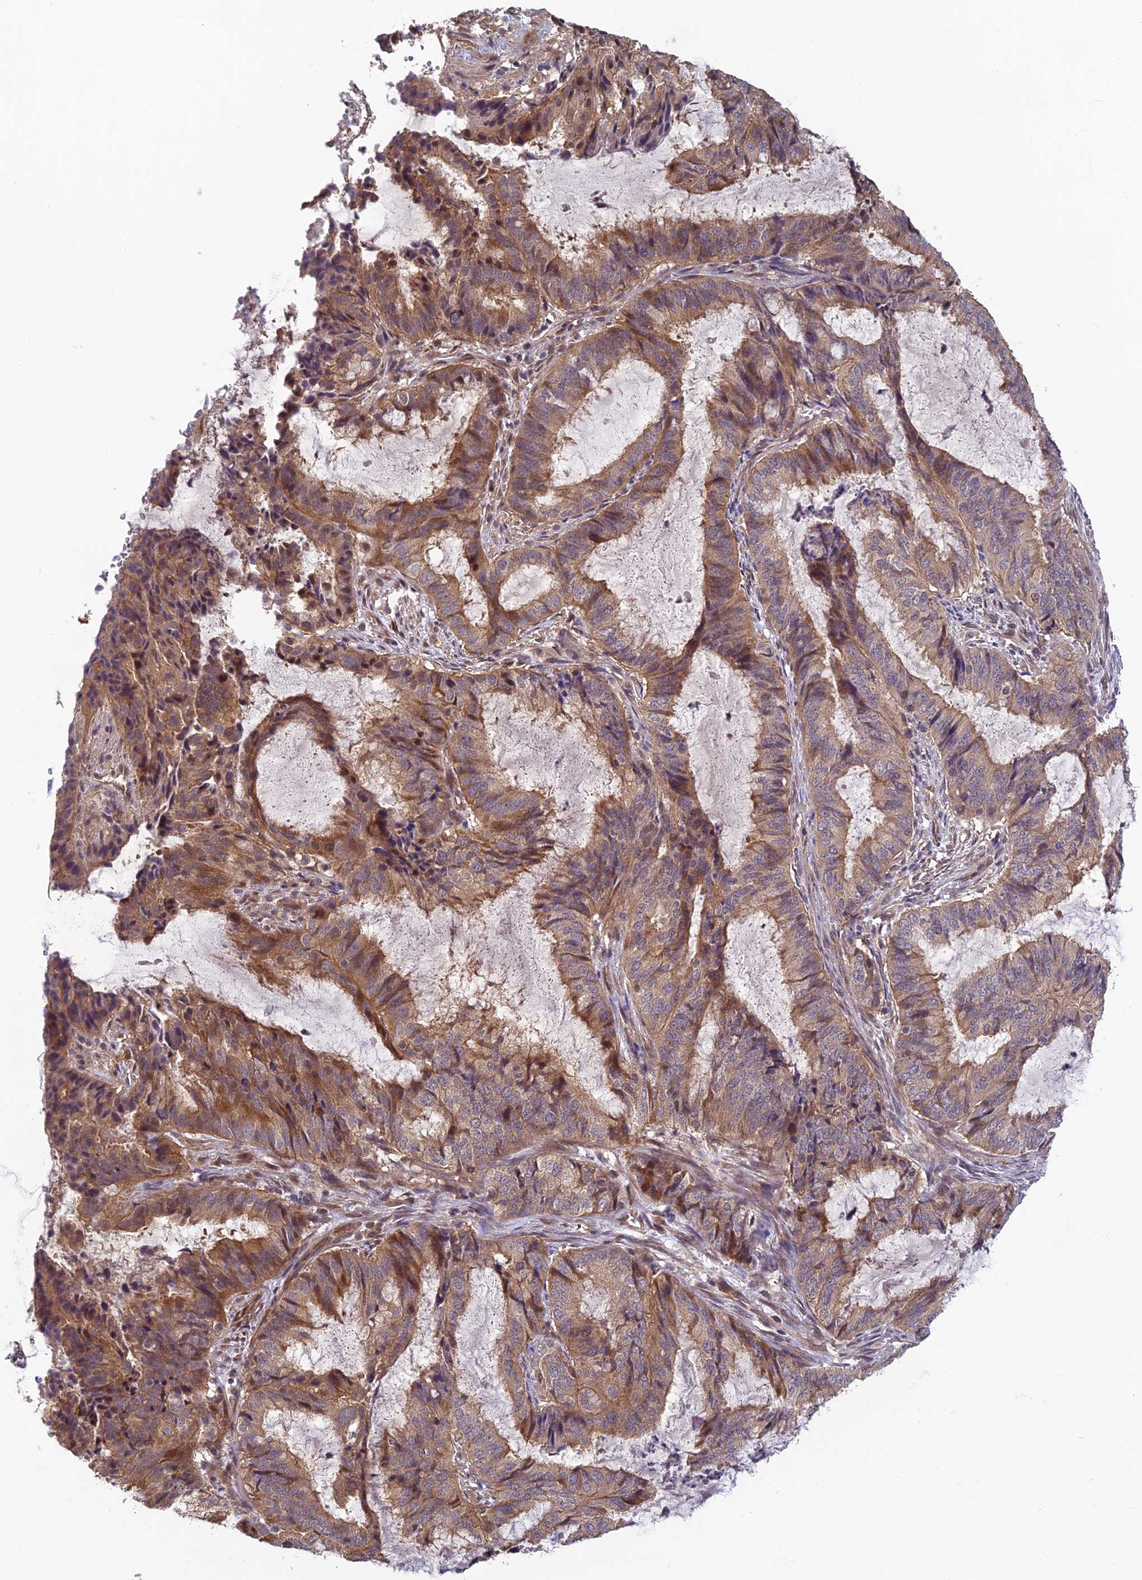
{"staining": {"intensity": "moderate", "quantity": ">75%", "location": "cytoplasmic/membranous"}, "tissue": "endometrial cancer", "cell_type": "Tumor cells", "image_type": "cancer", "snomed": [{"axis": "morphology", "description": "Adenocarcinoma, NOS"}, {"axis": "topography", "description": "Endometrium"}], "caption": "A brown stain shows moderate cytoplasmic/membranous expression of a protein in human endometrial adenocarcinoma tumor cells. The protein is stained brown, and the nuclei are stained in blue (DAB (3,3'-diaminobenzidine) IHC with brightfield microscopy, high magnification).", "gene": "PIKFYVE", "patient": {"sex": "female", "age": 51}}